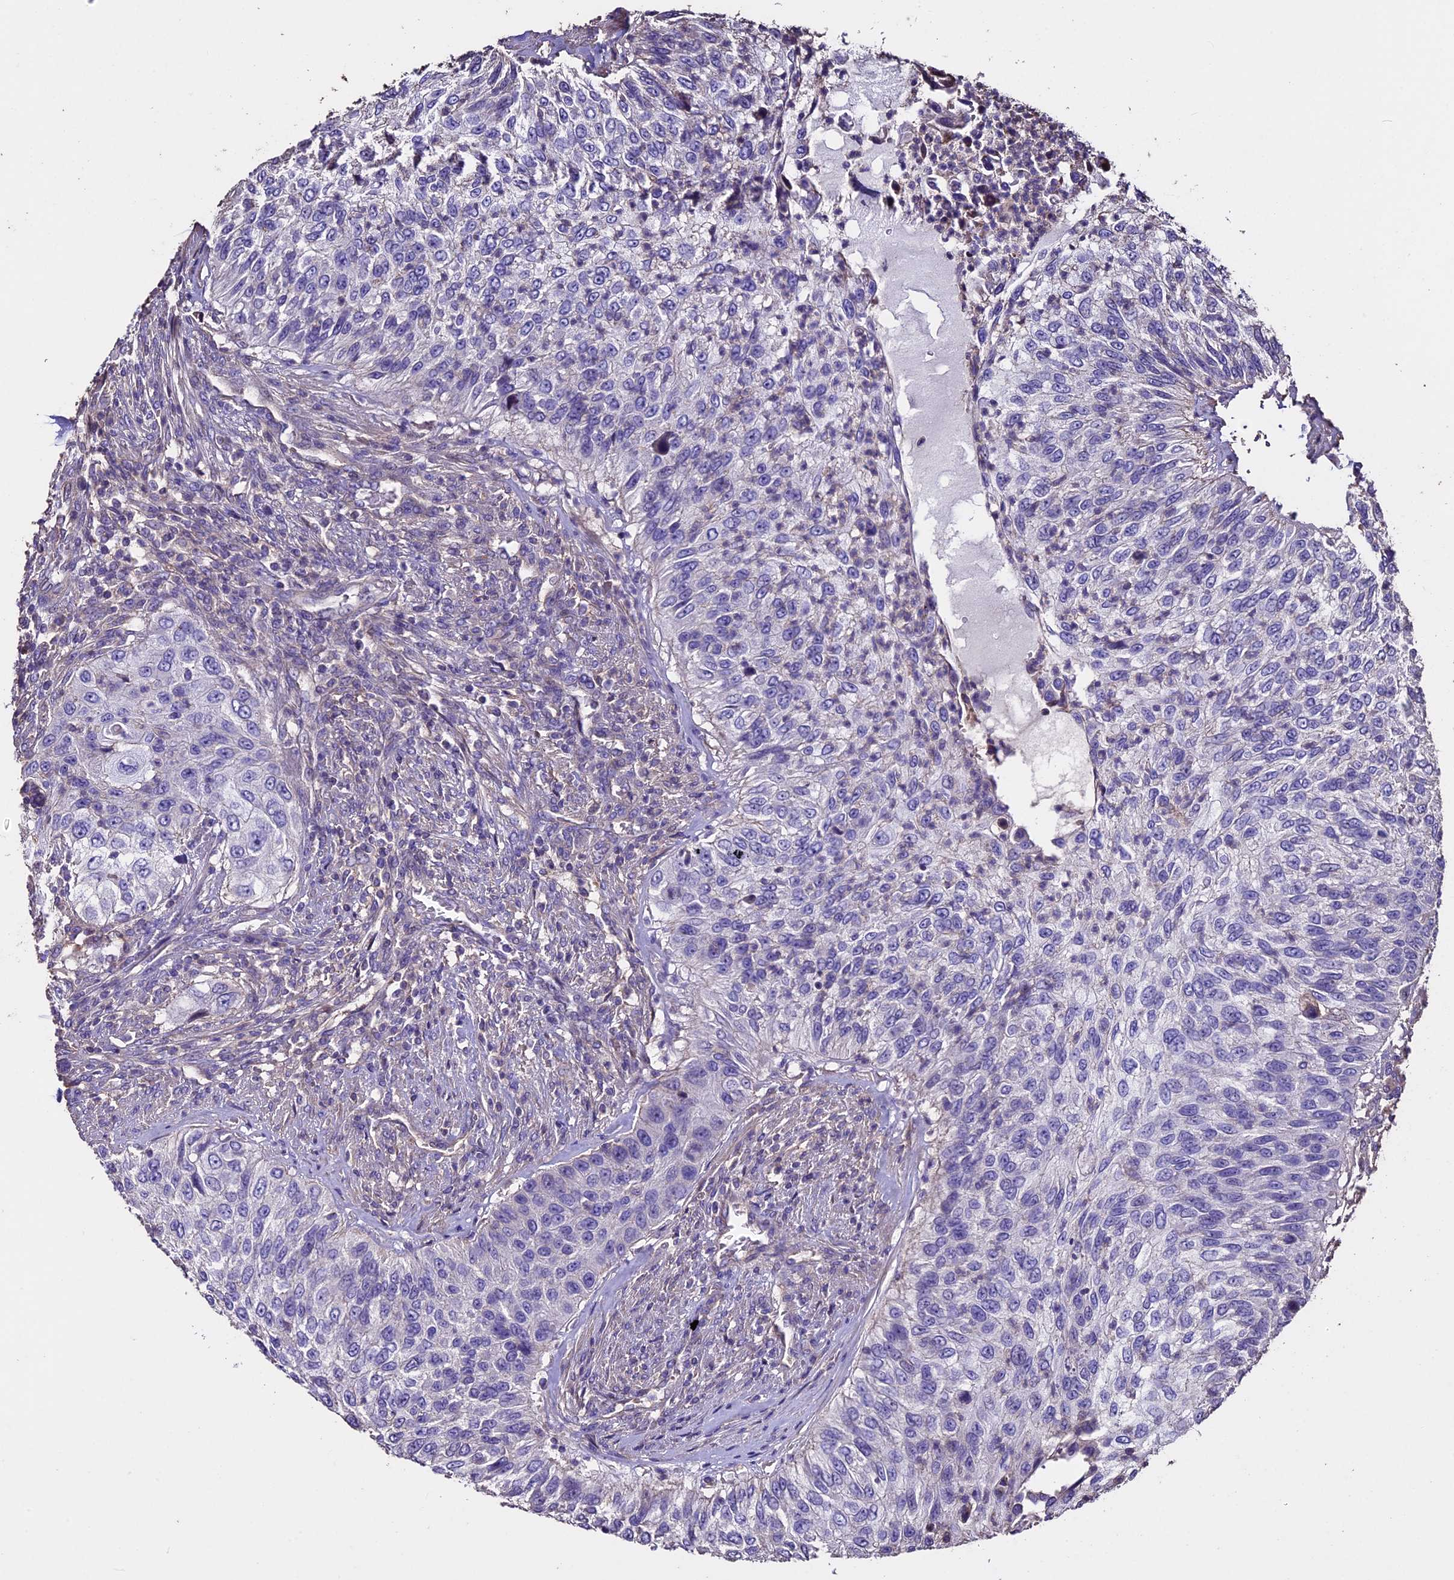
{"staining": {"intensity": "negative", "quantity": "none", "location": "none"}, "tissue": "urothelial cancer", "cell_type": "Tumor cells", "image_type": "cancer", "snomed": [{"axis": "morphology", "description": "Urothelial carcinoma, High grade"}, {"axis": "topography", "description": "Urinary bladder"}], "caption": "Photomicrograph shows no significant protein staining in tumor cells of high-grade urothelial carcinoma.", "gene": "USB1", "patient": {"sex": "female", "age": 60}}